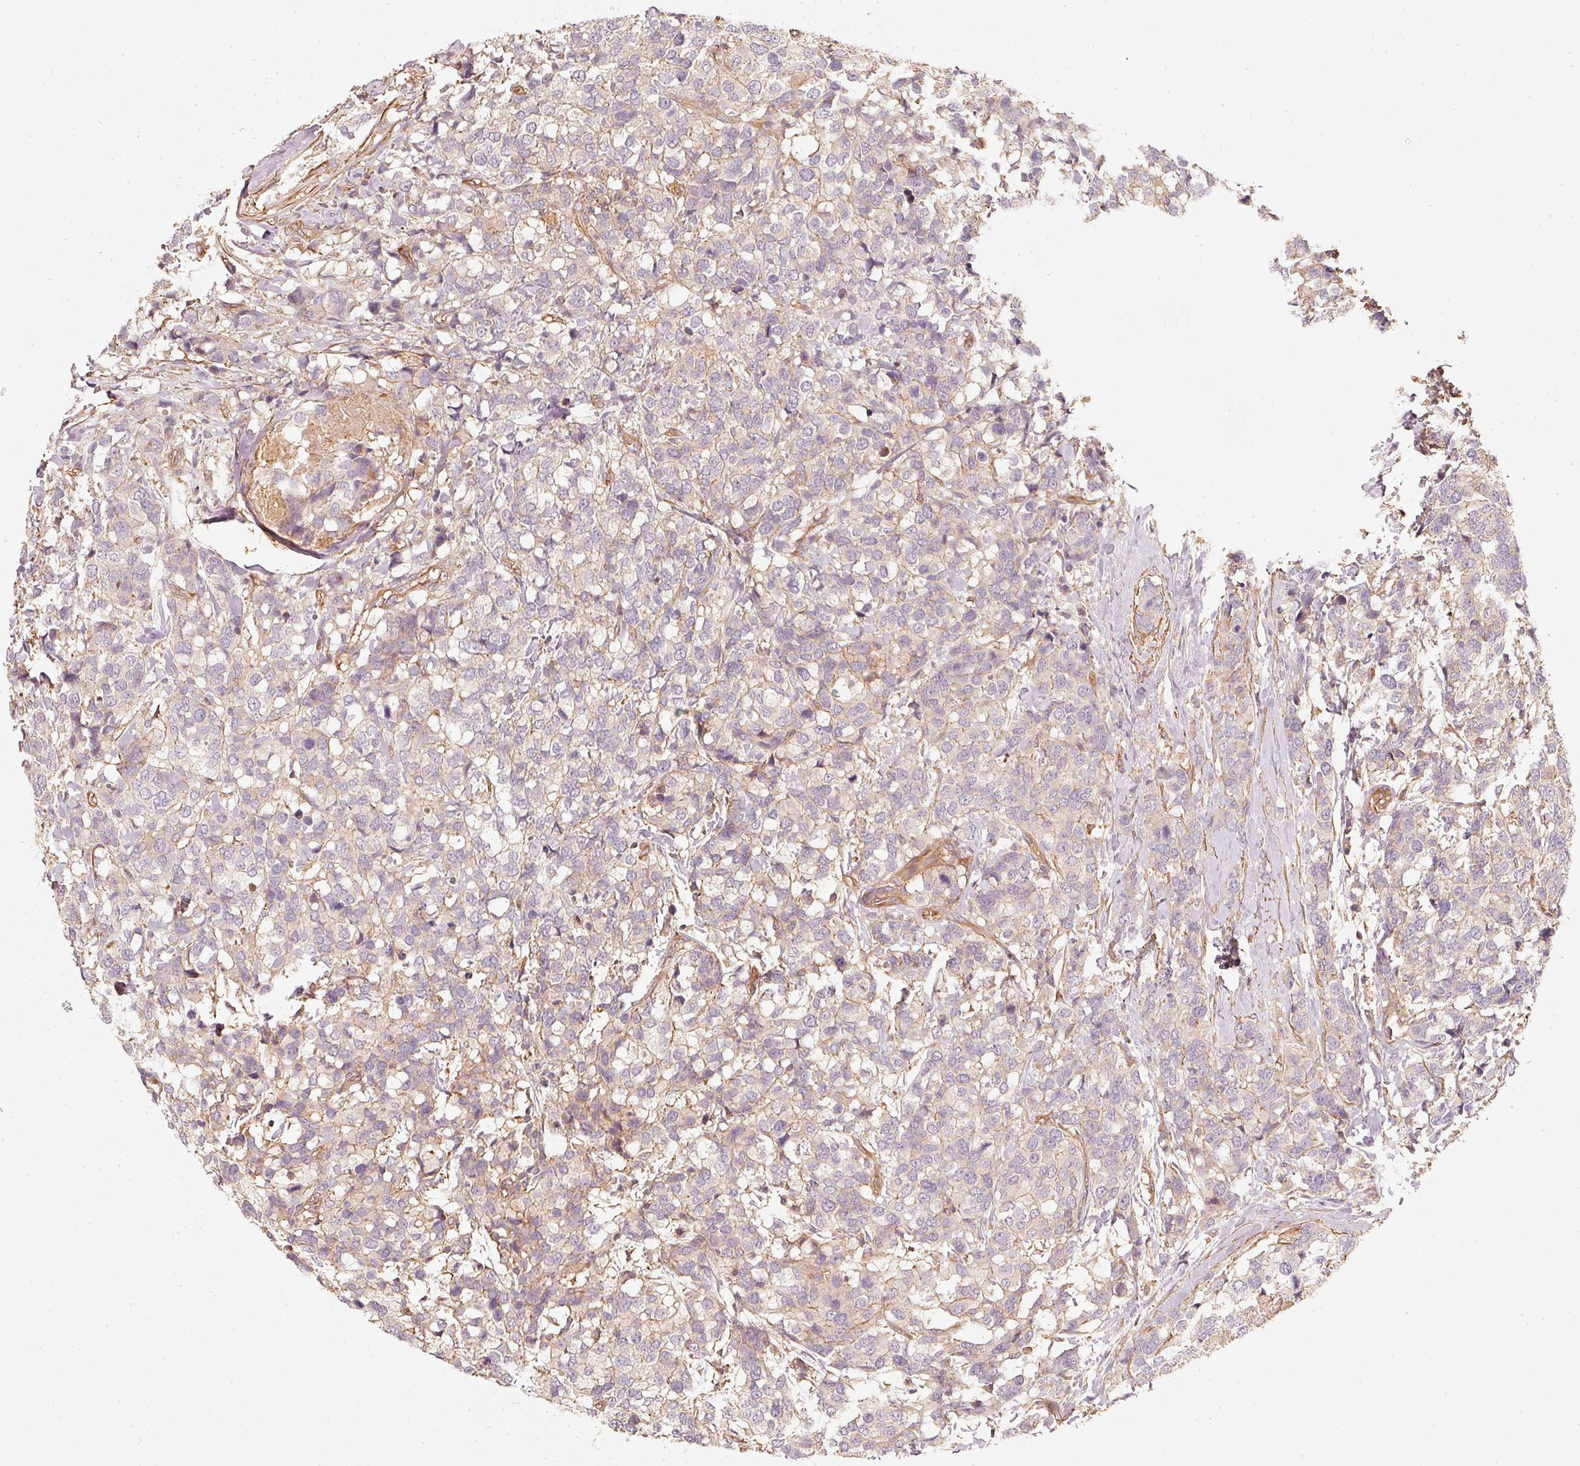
{"staining": {"intensity": "weak", "quantity": ">75%", "location": "cytoplasmic/membranous"}, "tissue": "breast cancer", "cell_type": "Tumor cells", "image_type": "cancer", "snomed": [{"axis": "morphology", "description": "Lobular carcinoma"}, {"axis": "topography", "description": "Breast"}], "caption": "Brown immunohistochemical staining in human lobular carcinoma (breast) shows weak cytoplasmic/membranous expression in approximately >75% of tumor cells. The staining was performed using DAB (3,3'-diaminobenzidine) to visualize the protein expression in brown, while the nuclei were stained in blue with hematoxylin (Magnification: 20x).", "gene": "CEP95", "patient": {"sex": "female", "age": 59}}